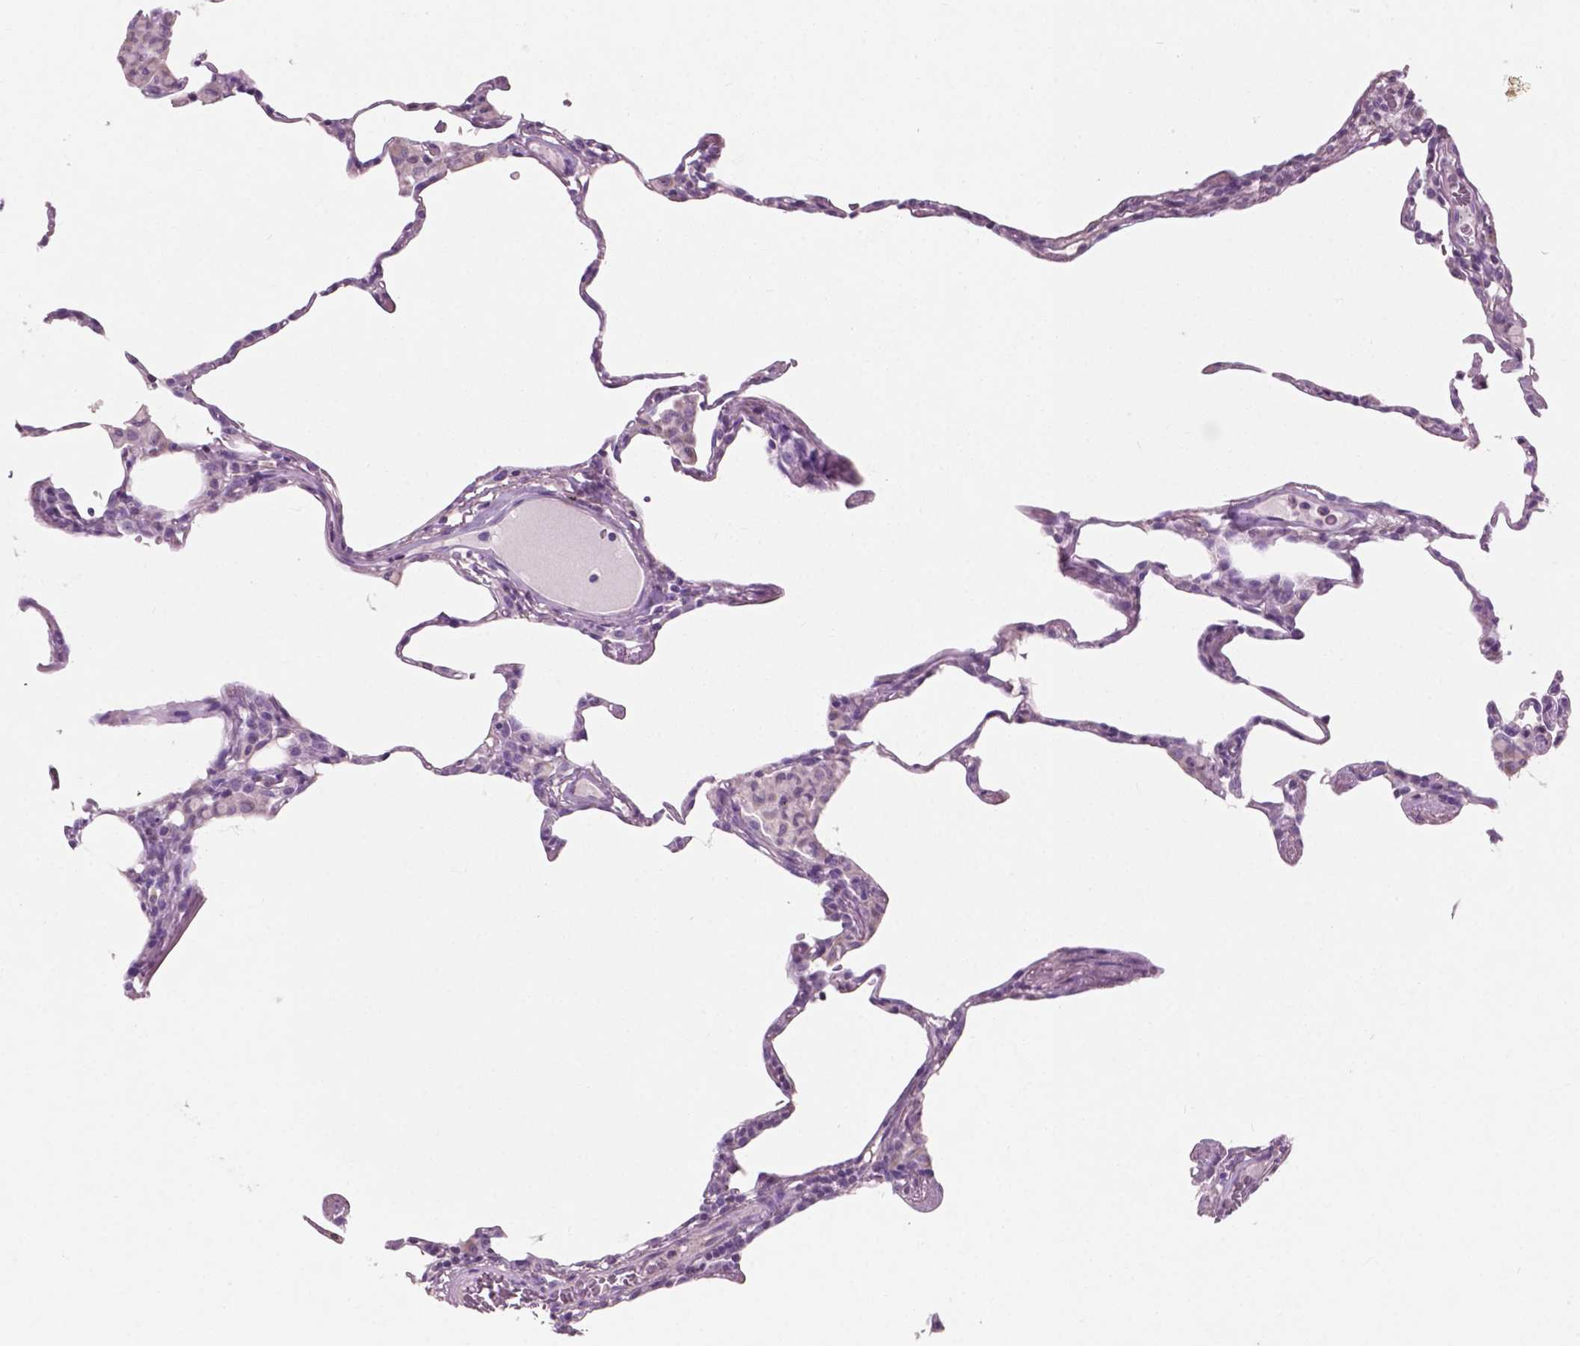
{"staining": {"intensity": "negative", "quantity": "none", "location": "none"}, "tissue": "lung", "cell_type": "Alveolar cells", "image_type": "normal", "snomed": [{"axis": "morphology", "description": "Normal tissue, NOS"}, {"axis": "topography", "description": "Lung"}], "caption": "An IHC image of unremarkable lung is shown. There is no staining in alveolar cells of lung. (Stains: DAB immunohistochemistry with hematoxylin counter stain, Microscopy: brightfield microscopy at high magnification).", "gene": "AWAT1", "patient": {"sex": "female", "age": 57}}